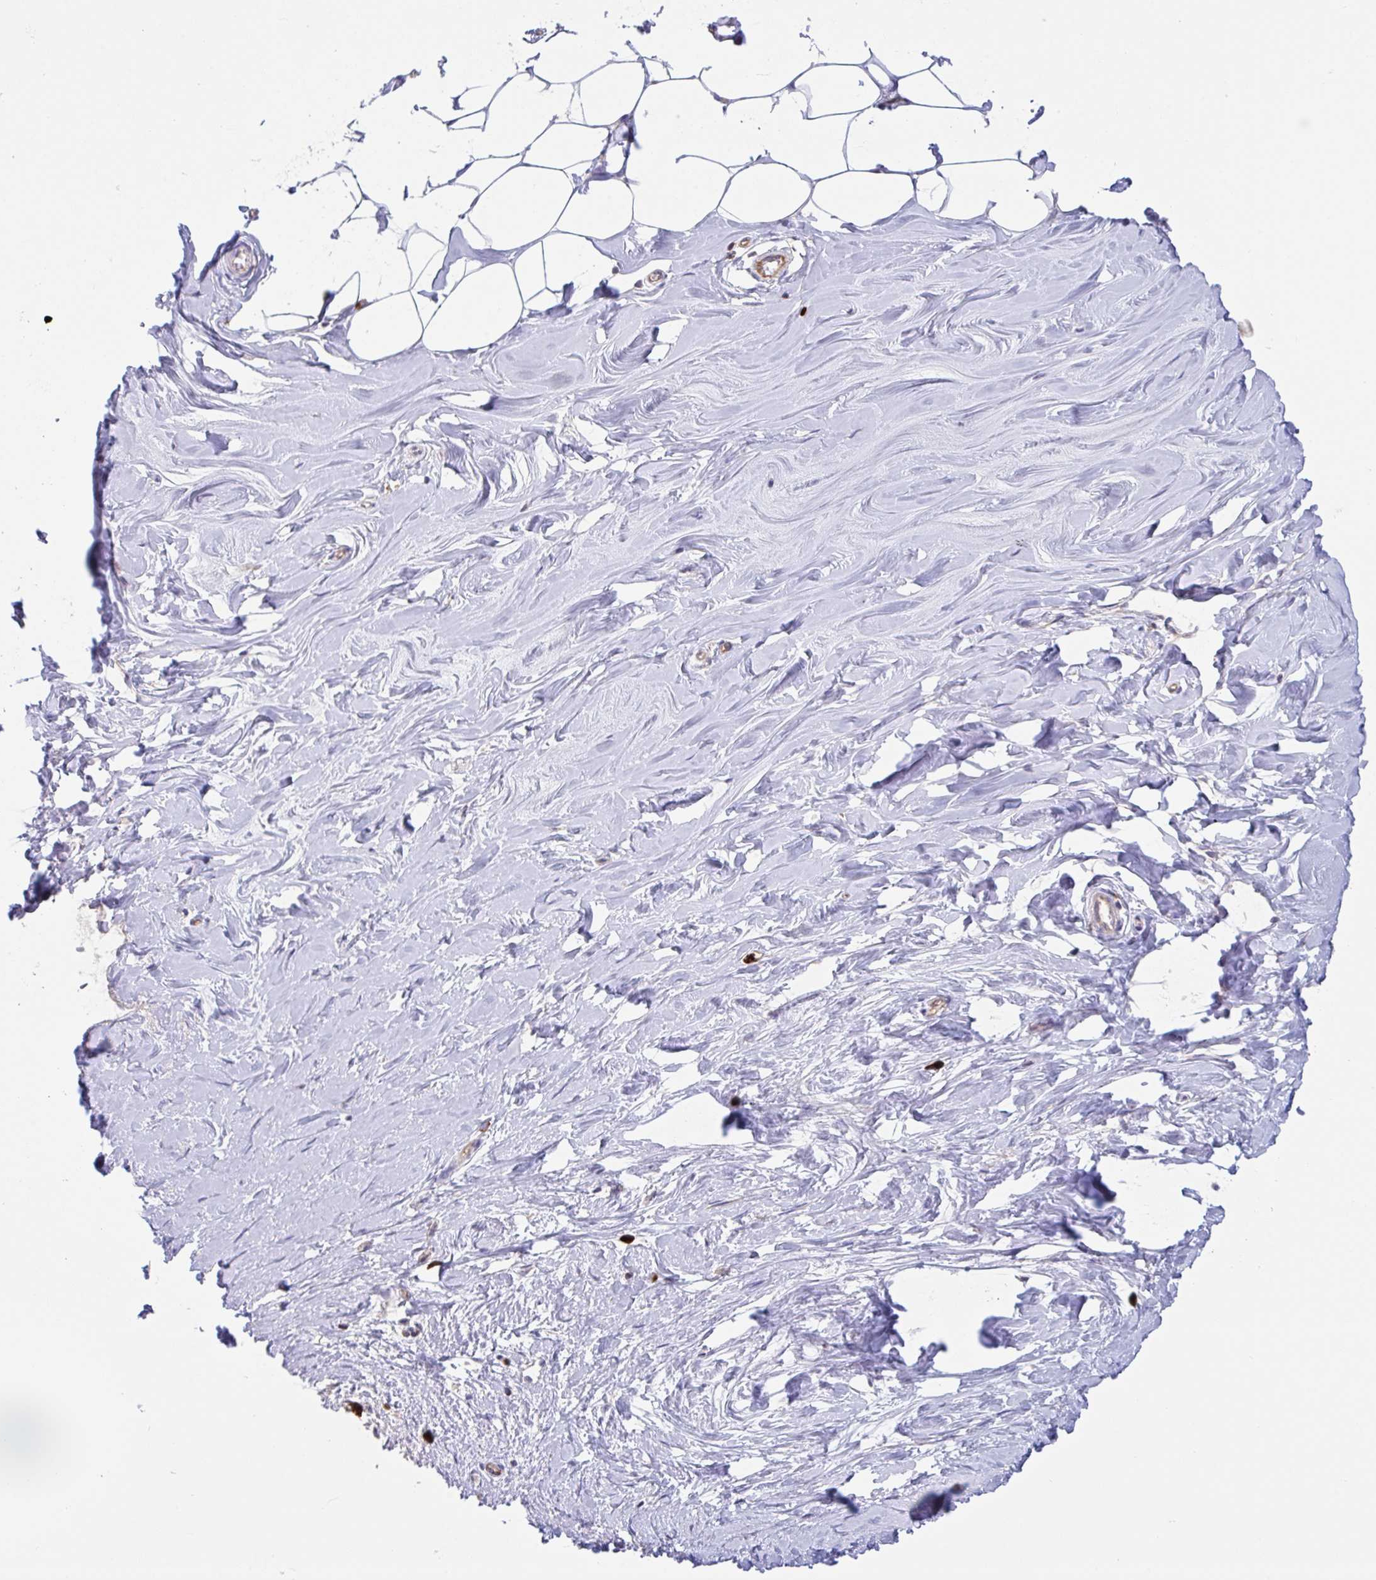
{"staining": {"intensity": "negative", "quantity": "none", "location": "none"}, "tissue": "breast", "cell_type": "Adipocytes", "image_type": "normal", "snomed": [{"axis": "morphology", "description": "Normal tissue, NOS"}, {"axis": "topography", "description": "Breast"}], "caption": "High power microscopy photomicrograph of an IHC histopathology image of unremarkable breast, revealing no significant staining in adipocytes.", "gene": "YARS2", "patient": {"sex": "female", "age": 27}}